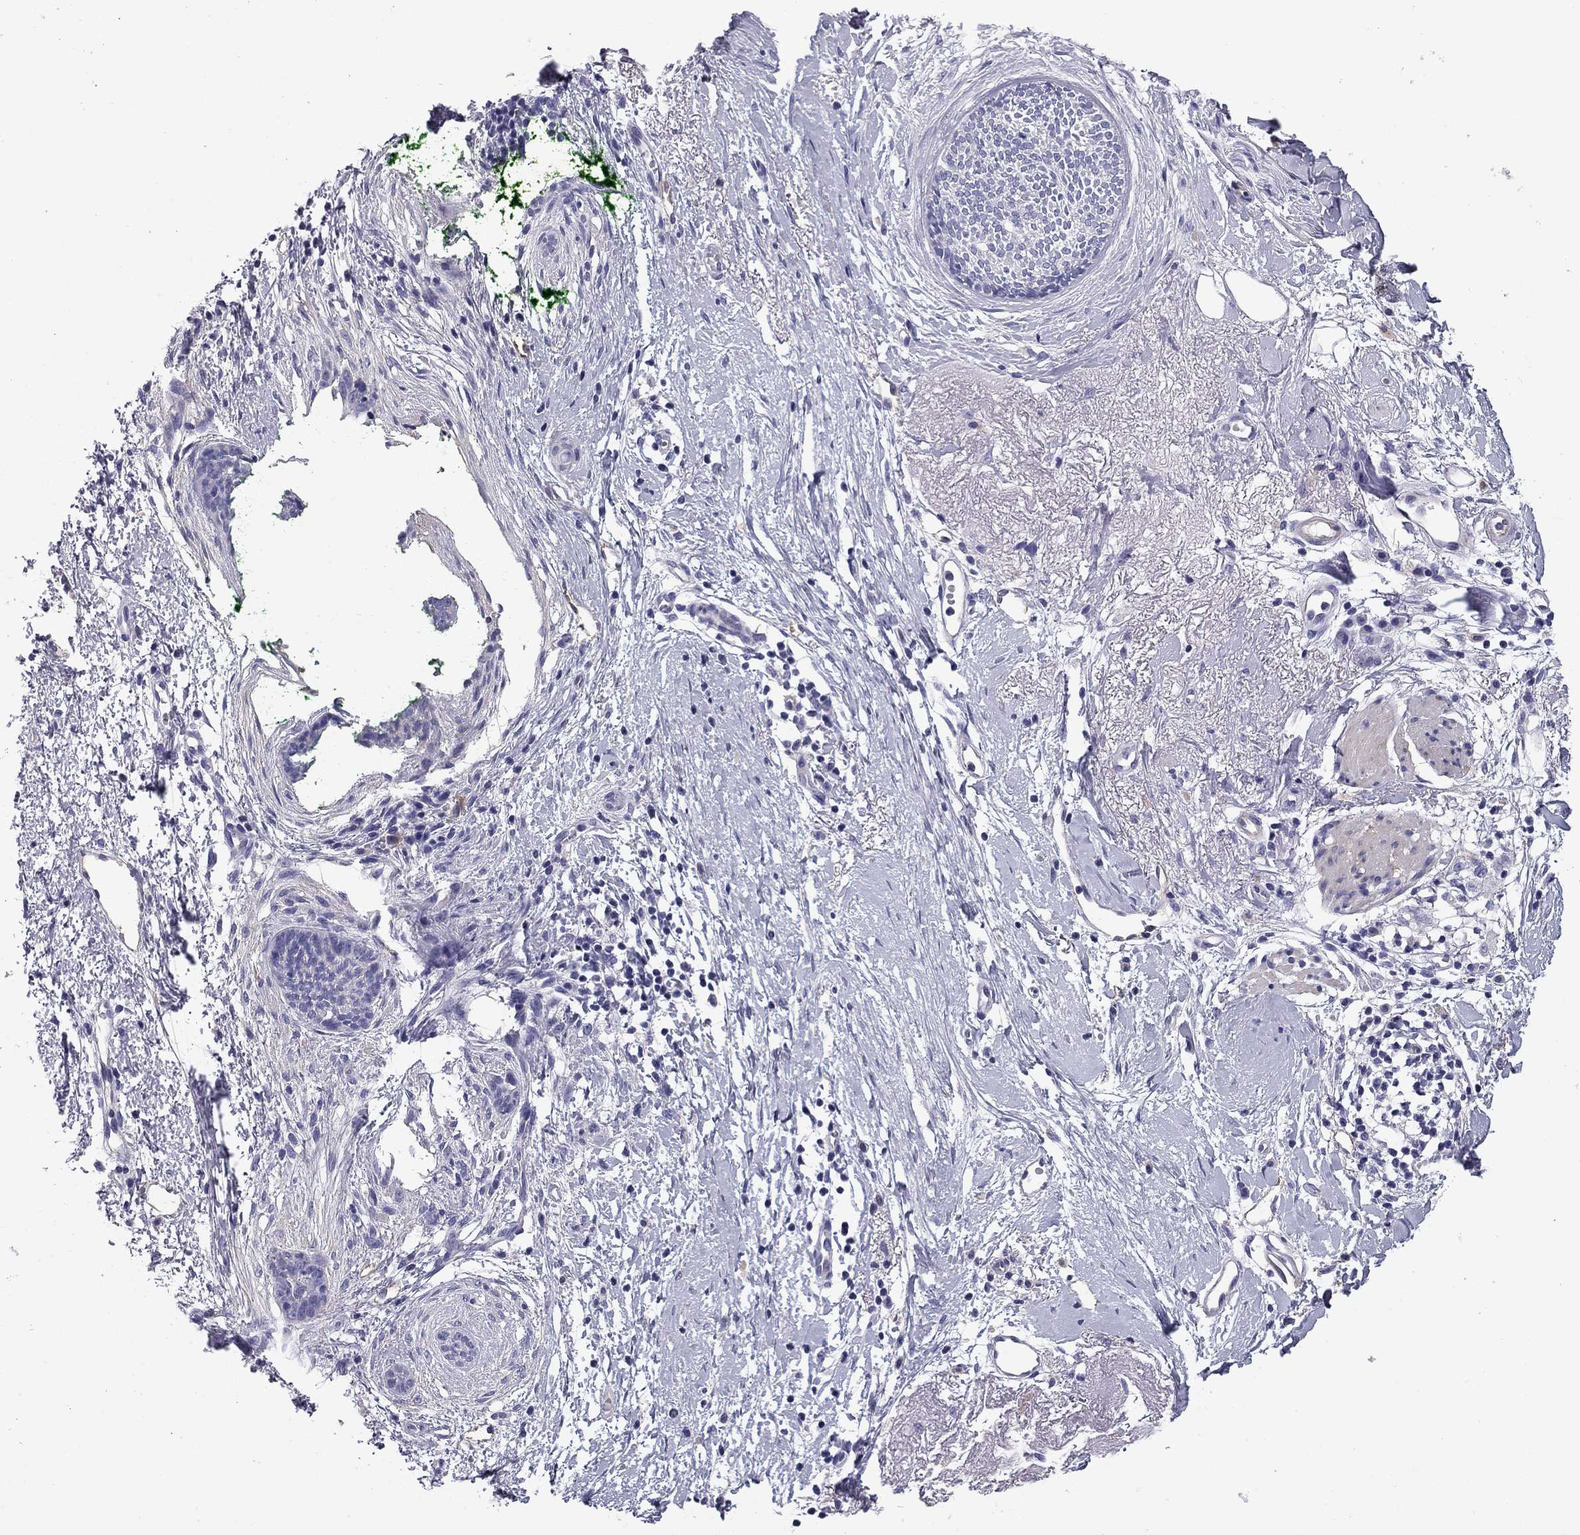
{"staining": {"intensity": "negative", "quantity": "none", "location": "none"}, "tissue": "skin cancer", "cell_type": "Tumor cells", "image_type": "cancer", "snomed": [{"axis": "morphology", "description": "Basal cell carcinoma"}, {"axis": "topography", "description": "Skin"}], "caption": "Image shows no protein positivity in tumor cells of skin cancer (basal cell carcinoma) tissue. Nuclei are stained in blue.", "gene": "FLNC", "patient": {"sex": "female", "age": 65}}